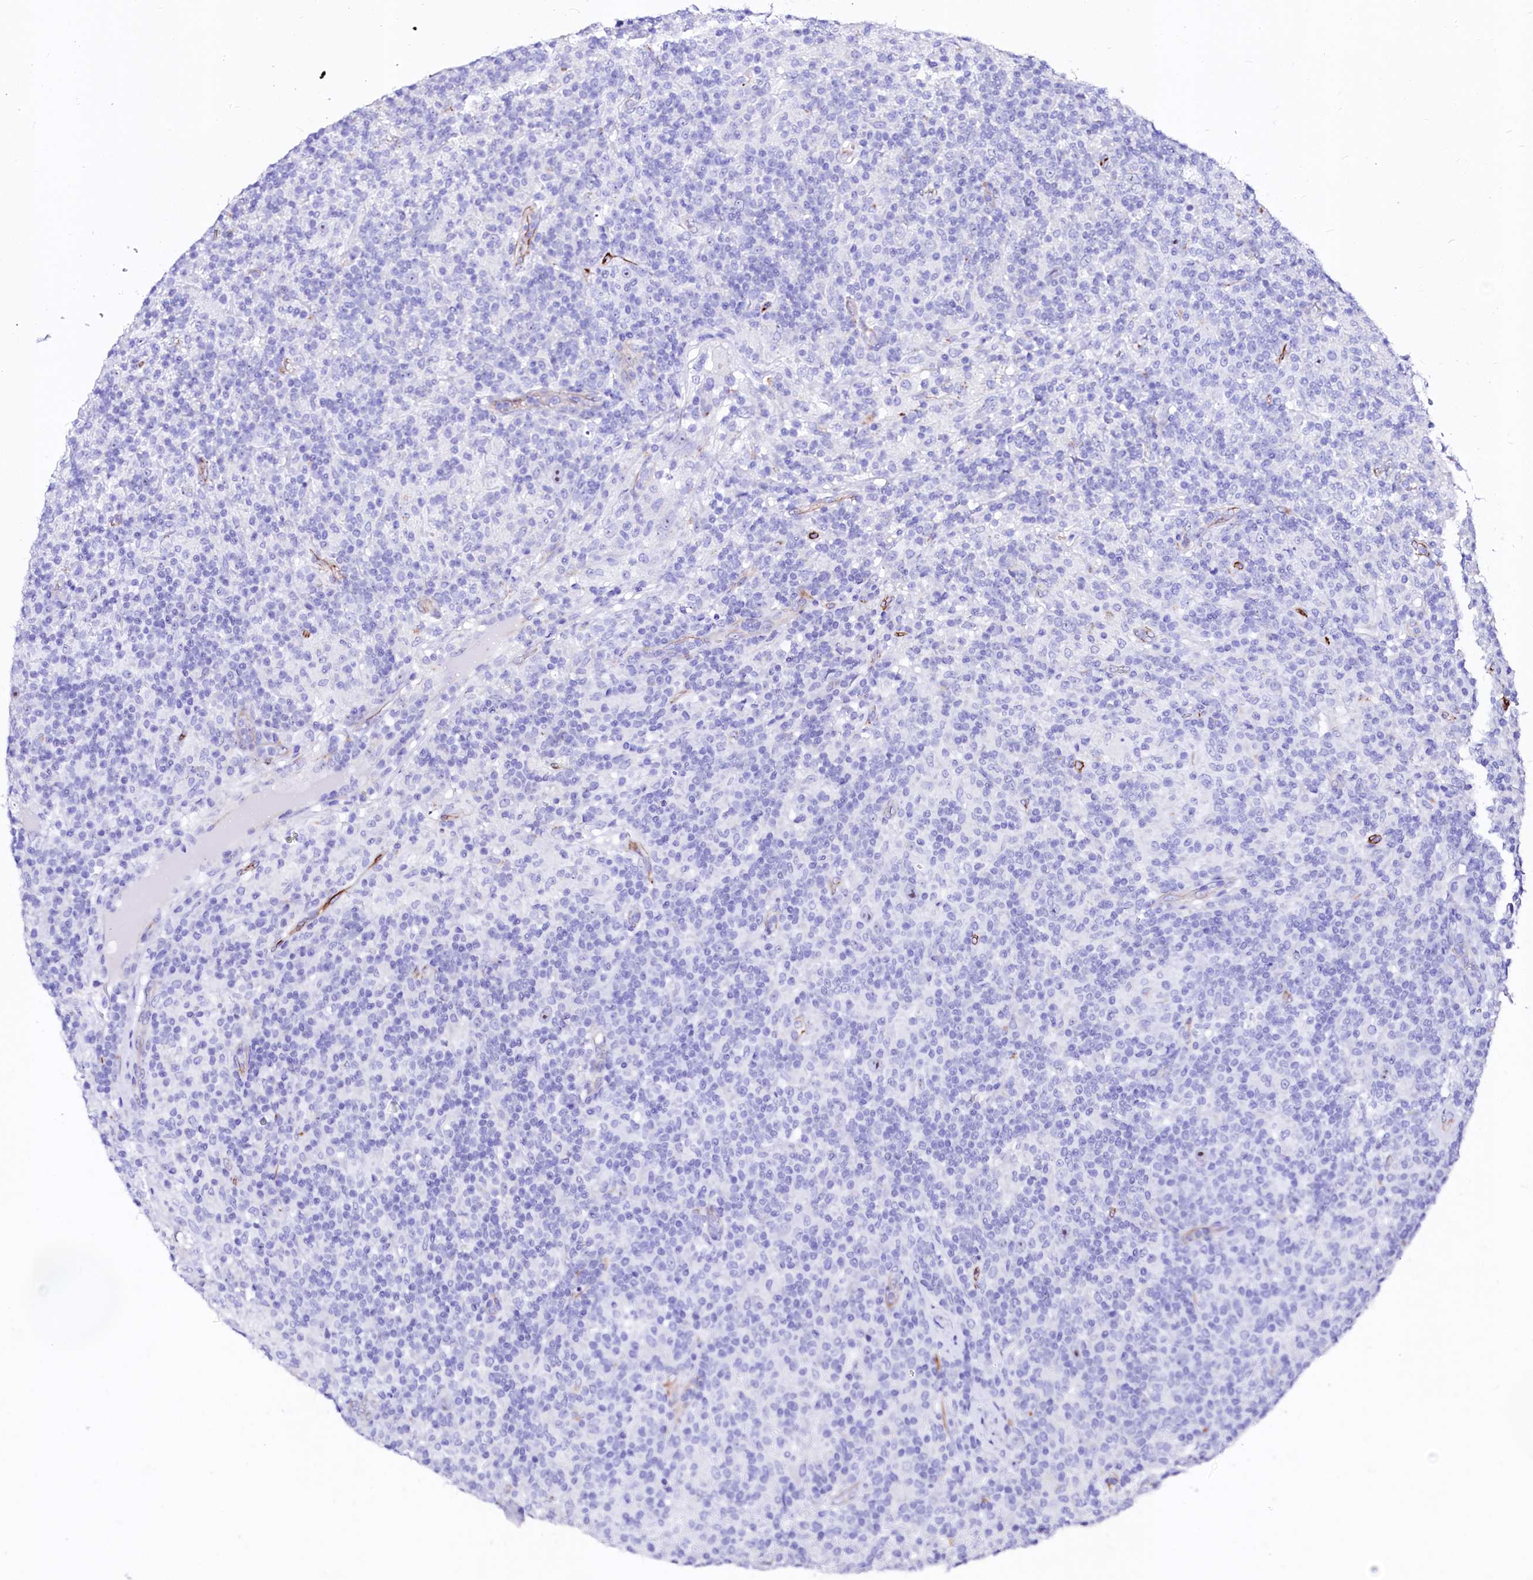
{"staining": {"intensity": "negative", "quantity": "none", "location": "none"}, "tissue": "lymphoma", "cell_type": "Tumor cells", "image_type": "cancer", "snomed": [{"axis": "morphology", "description": "Hodgkin's disease, NOS"}, {"axis": "topography", "description": "Lymph node"}], "caption": "Tumor cells are negative for brown protein staining in Hodgkin's disease.", "gene": "SFR1", "patient": {"sex": "male", "age": 70}}